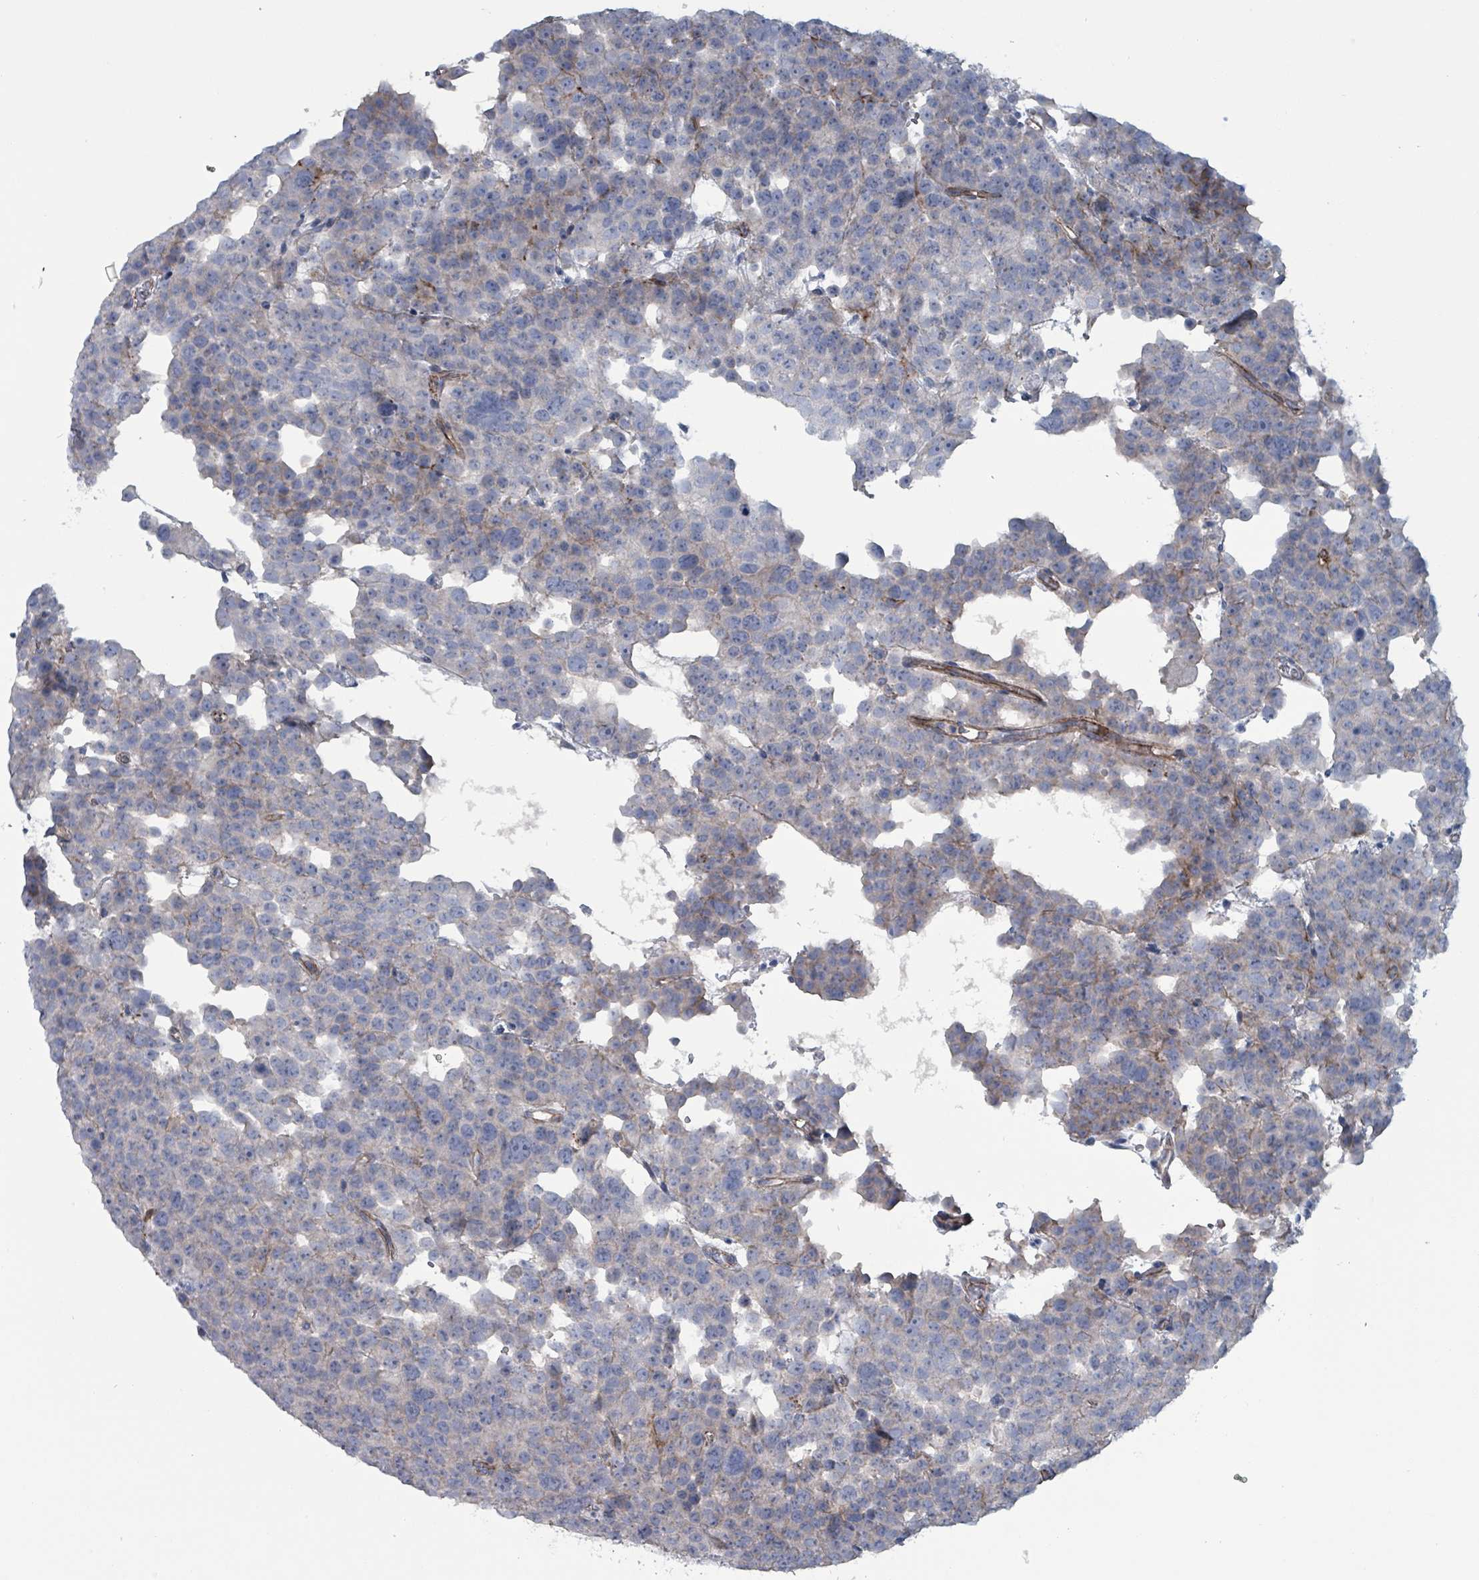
{"staining": {"intensity": "negative", "quantity": "none", "location": "none"}, "tissue": "testis cancer", "cell_type": "Tumor cells", "image_type": "cancer", "snomed": [{"axis": "morphology", "description": "Seminoma, NOS"}, {"axis": "topography", "description": "Testis"}], "caption": "Tumor cells are negative for brown protein staining in seminoma (testis).", "gene": "TAAR5", "patient": {"sex": "male", "age": 71}}